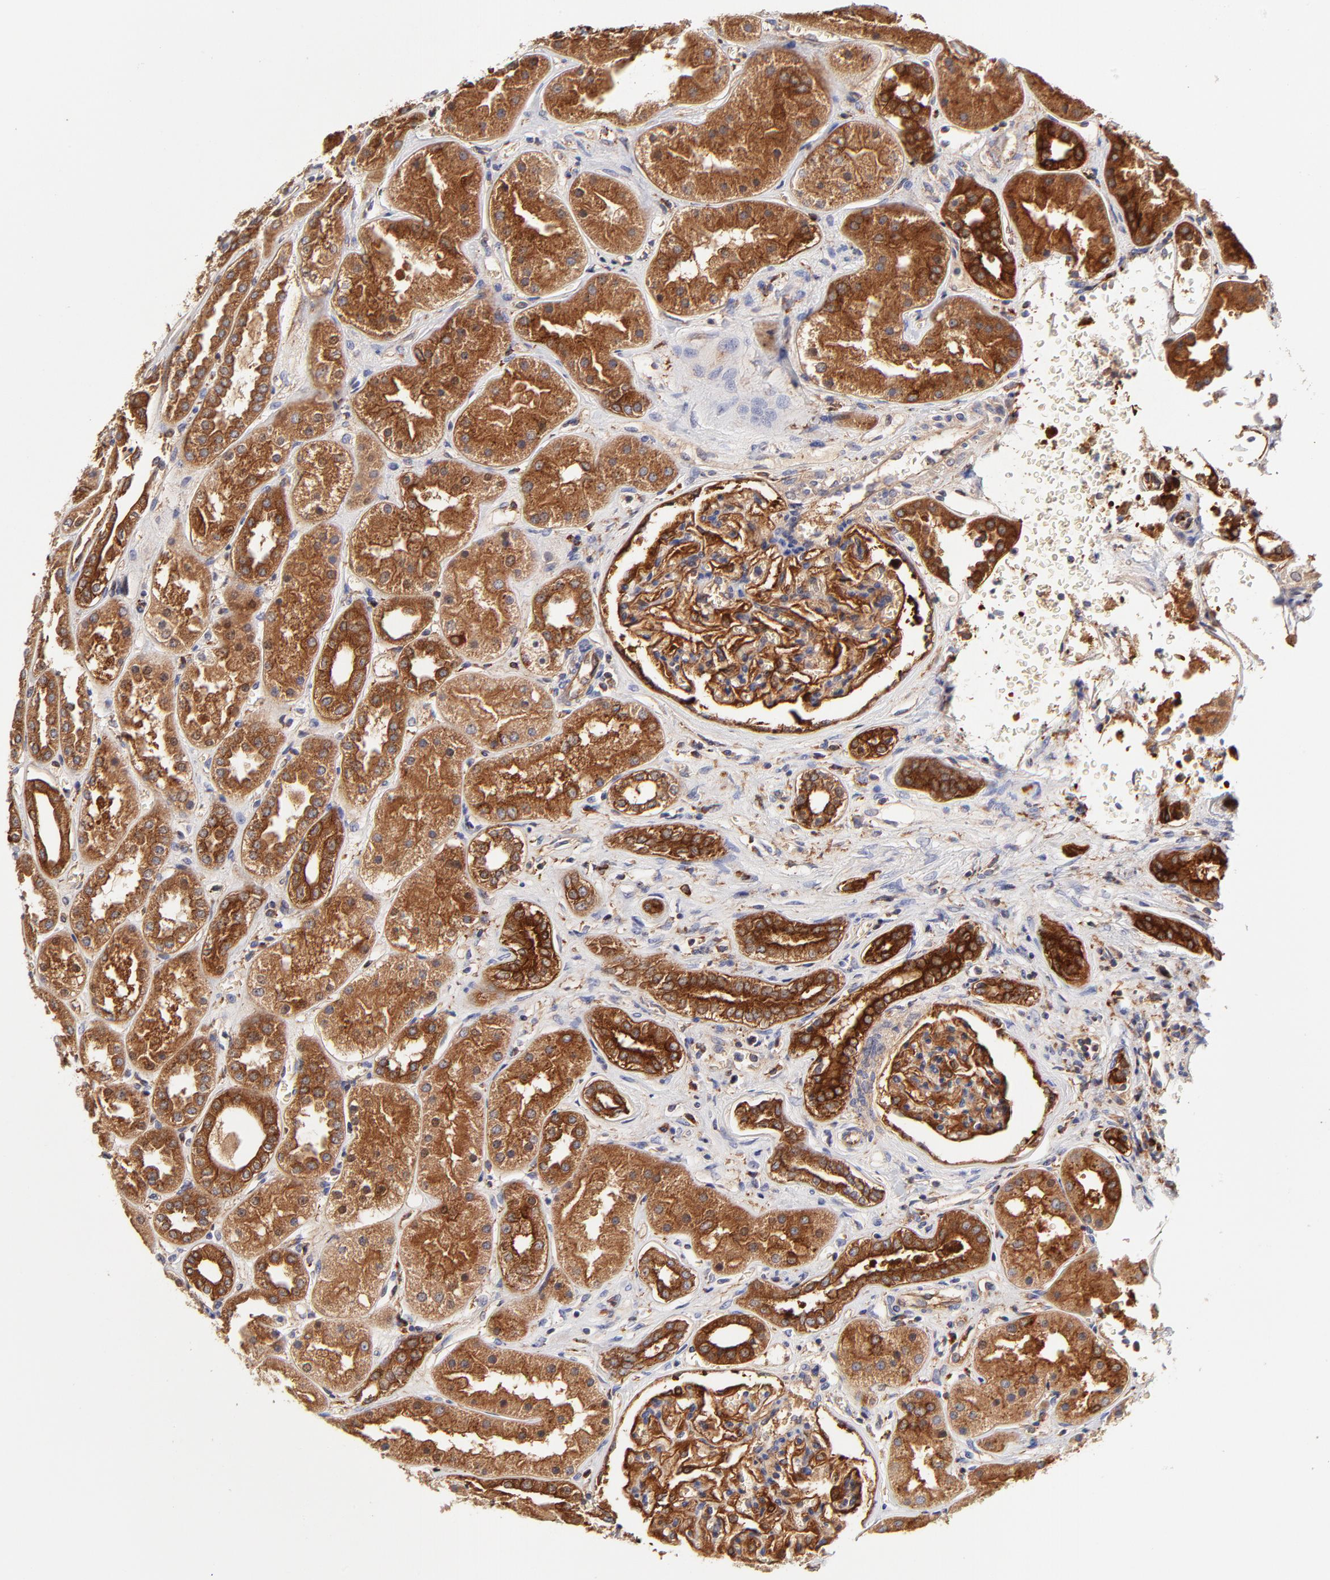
{"staining": {"intensity": "strong", "quantity": ">75%", "location": "cytoplasmic/membranous"}, "tissue": "kidney", "cell_type": "Cells in glomeruli", "image_type": "normal", "snomed": [{"axis": "morphology", "description": "Normal tissue, NOS"}, {"axis": "topography", "description": "Kidney"}], "caption": "Immunohistochemistry (IHC) photomicrograph of normal kidney: human kidney stained using immunohistochemistry shows high levels of strong protein expression localized specifically in the cytoplasmic/membranous of cells in glomeruli, appearing as a cytoplasmic/membranous brown color.", "gene": "CD2AP", "patient": {"sex": "male", "age": 28}}